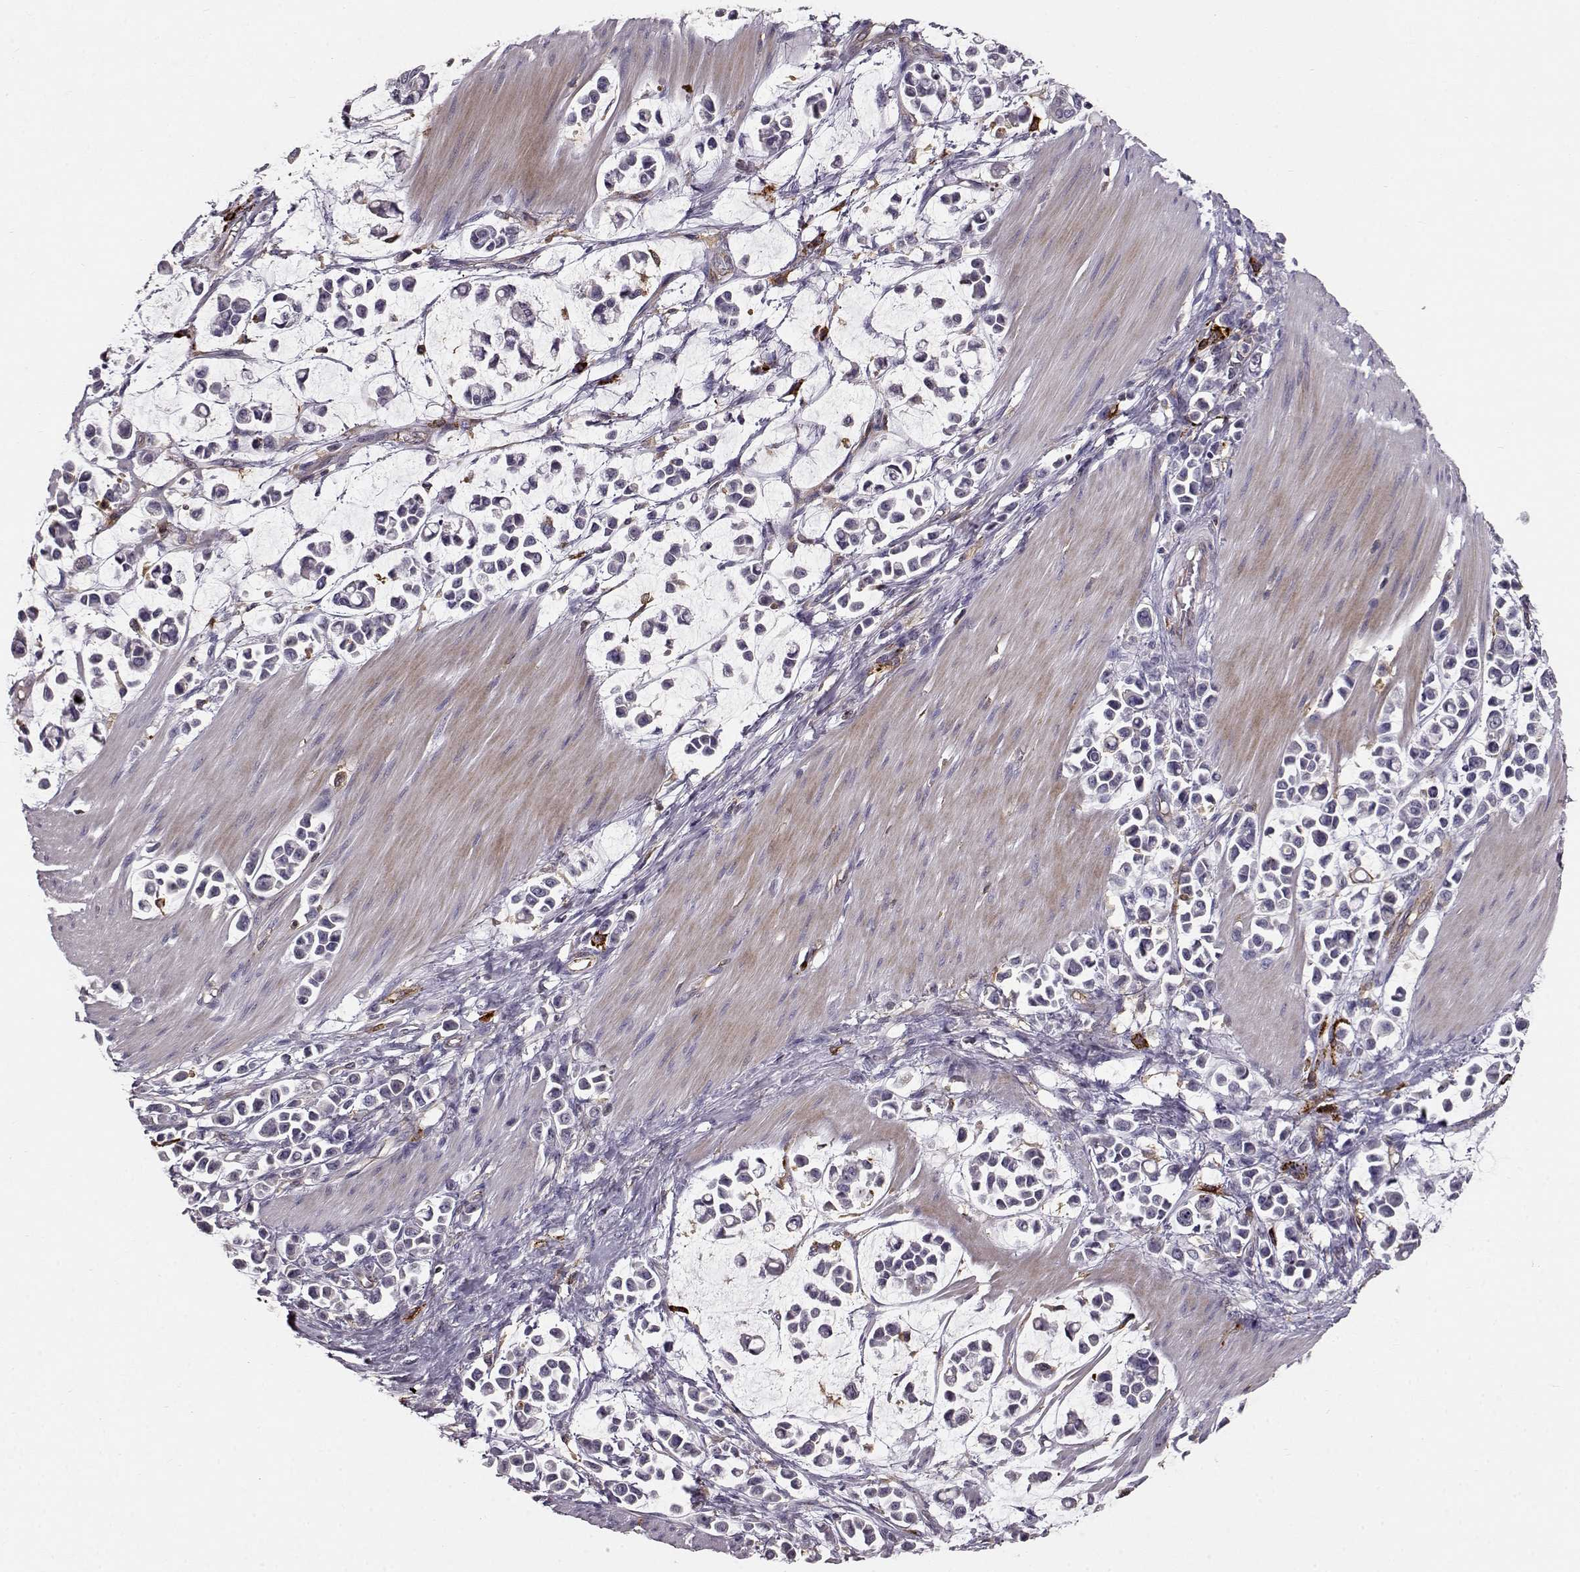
{"staining": {"intensity": "negative", "quantity": "none", "location": "none"}, "tissue": "stomach cancer", "cell_type": "Tumor cells", "image_type": "cancer", "snomed": [{"axis": "morphology", "description": "Adenocarcinoma, NOS"}, {"axis": "topography", "description": "Stomach"}], "caption": "This is a image of IHC staining of stomach cancer (adenocarcinoma), which shows no expression in tumor cells.", "gene": "CCNF", "patient": {"sex": "male", "age": 82}}